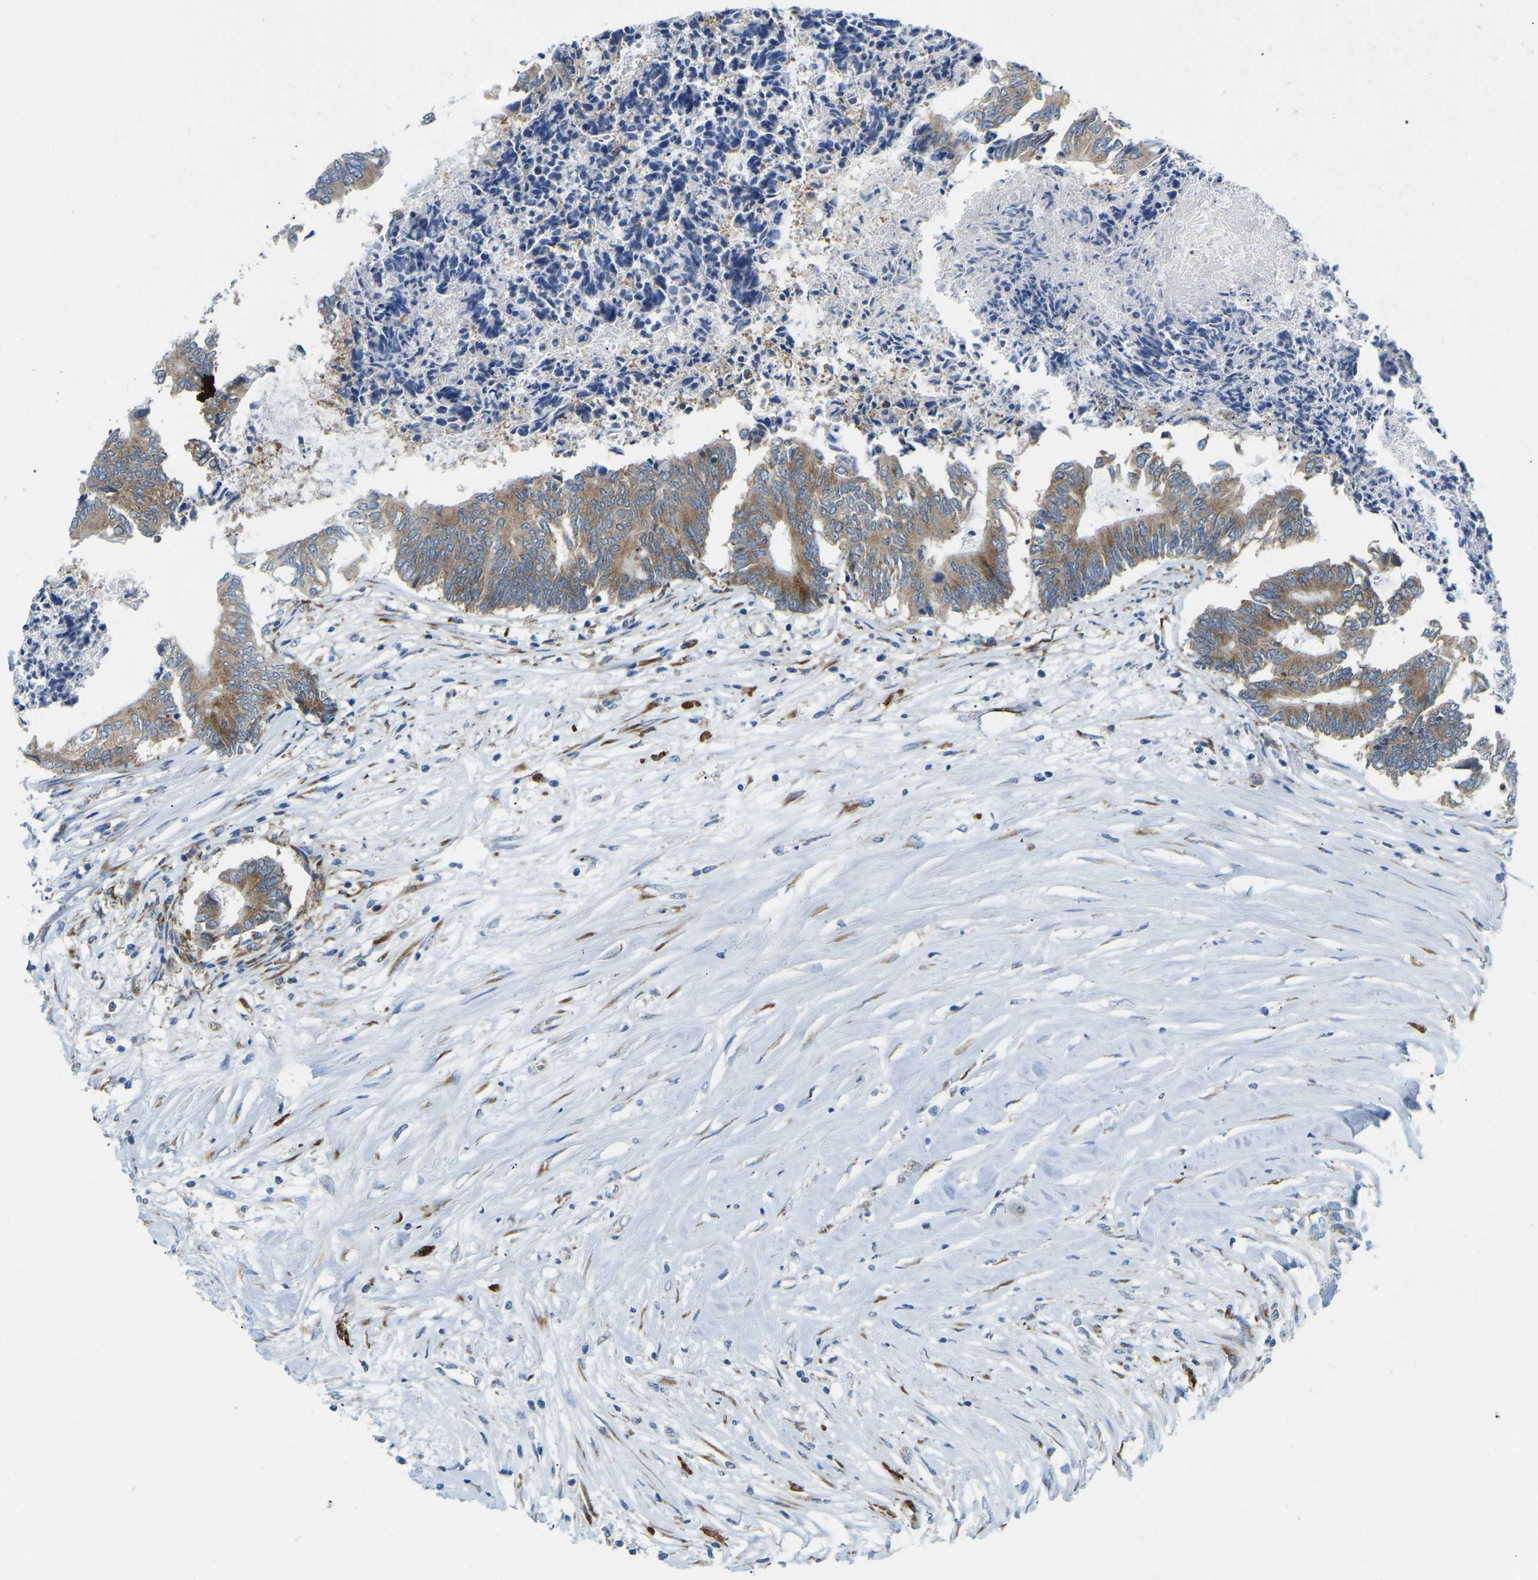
{"staining": {"intensity": "moderate", "quantity": ">75%", "location": "cytoplasmic/membranous"}, "tissue": "colorectal cancer", "cell_type": "Tumor cells", "image_type": "cancer", "snomed": [{"axis": "morphology", "description": "Adenocarcinoma, NOS"}, {"axis": "topography", "description": "Rectum"}], "caption": "High-power microscopy captured an immunohistochemistry photomicrograph of colorectal cancer, revealing moderate cytoplasmic/membranous staining in about >75% of tumor cells.", "gene": "SND1", "patient": {"sex": "male", "age": 63}}